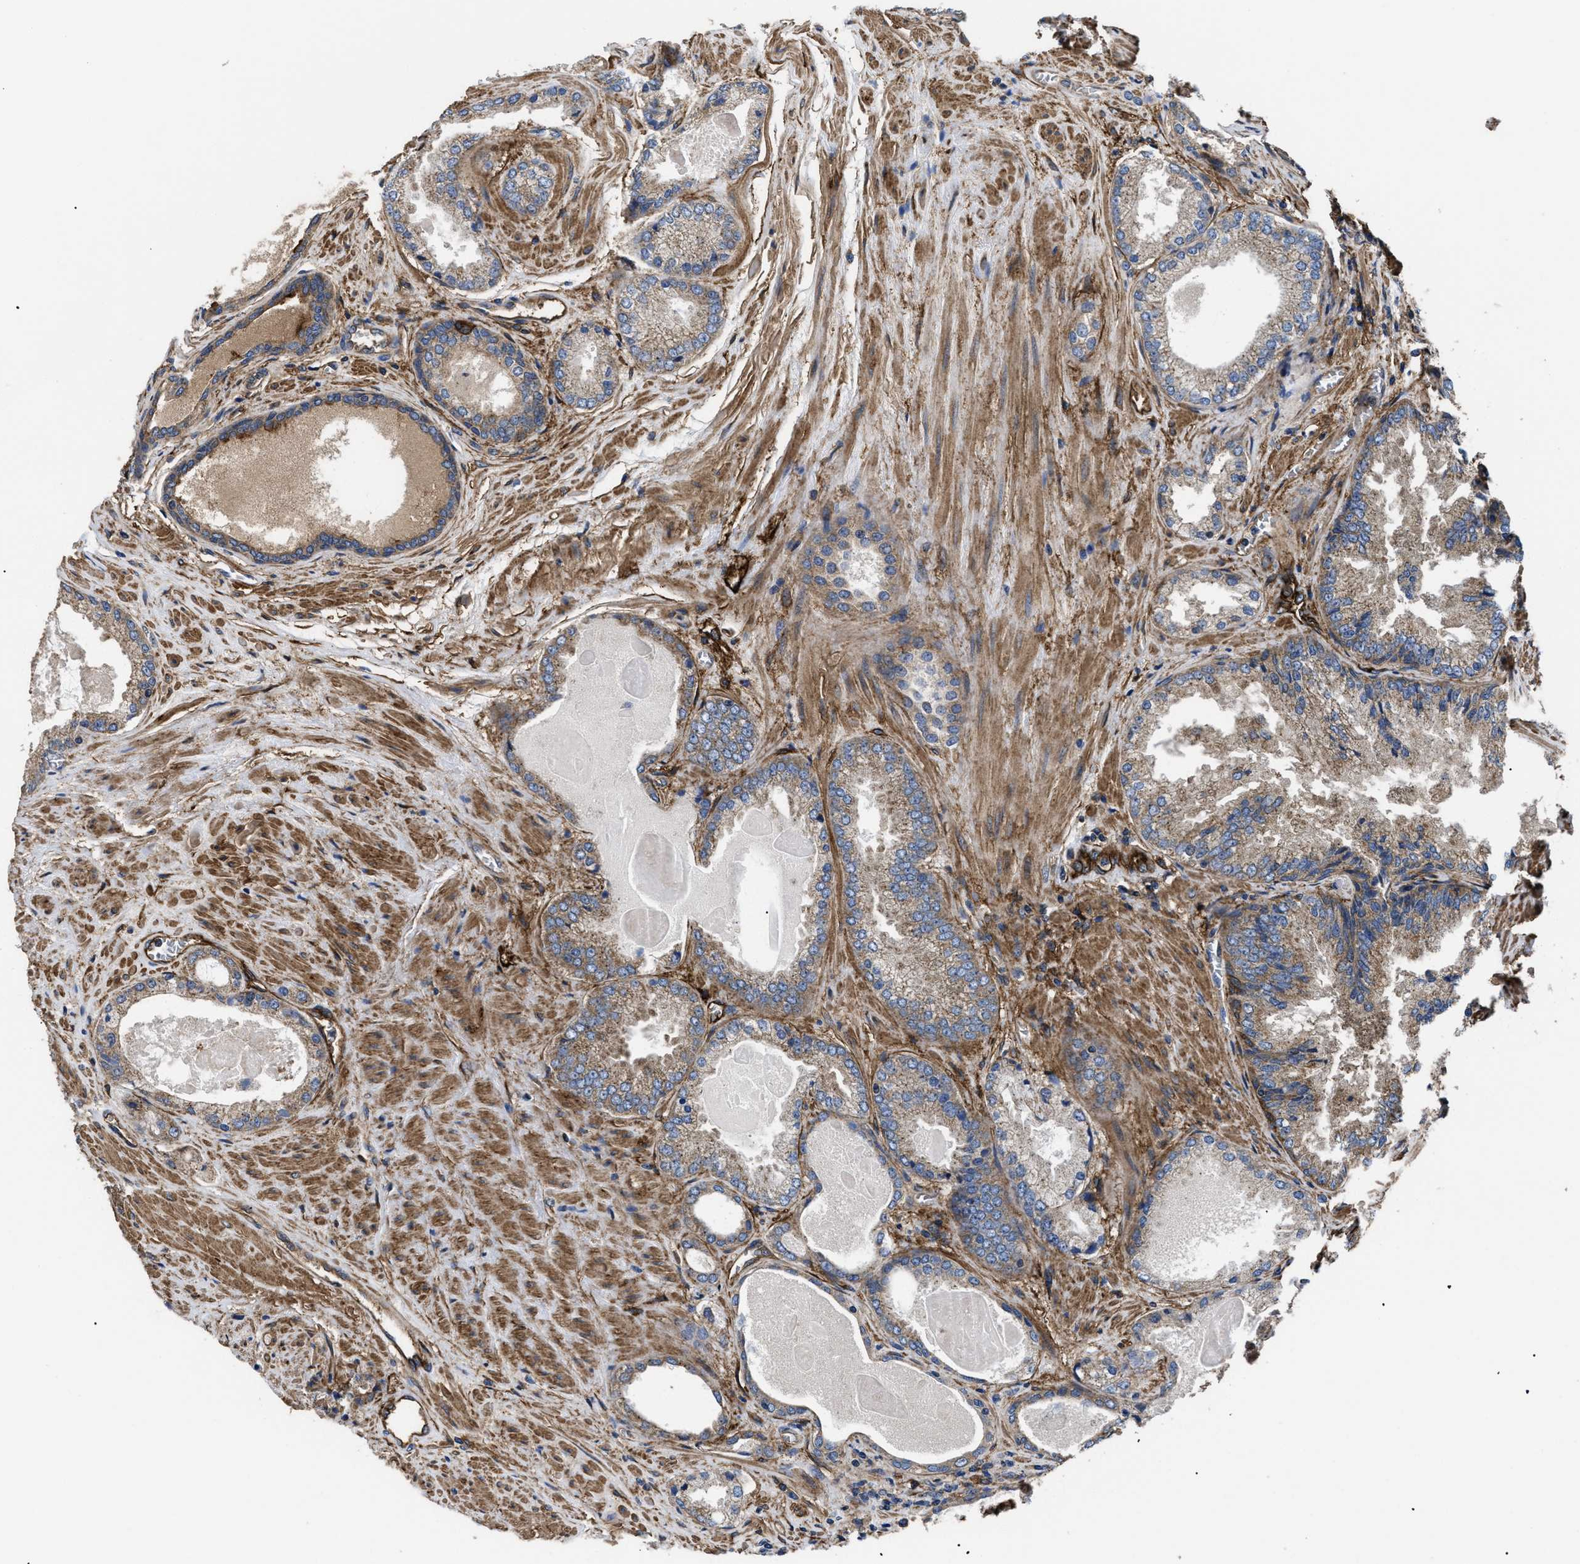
{"staining": {"intensity": "moderate", "quantity": "25%-75%", "location": "cytoplasmic/membranous"}, "tissue": "prostate cancer", "cell_type": "Tumor cells", "image_type": "cancer", "snomed": [{"axis": "morphology", "description": "Adenocarcinoma, High grade"}, {"axis": "topography", "description": "Prostate"}], "caption": "Human high-grade adenocarcinoma (prostate) stained with a brown dye exhibits moderate cytoplasmic/membranous positive staining in about 25%-75% of tumor cells.", "gene": "NT5E", "patient": {"sex": "male", "age": 65}}